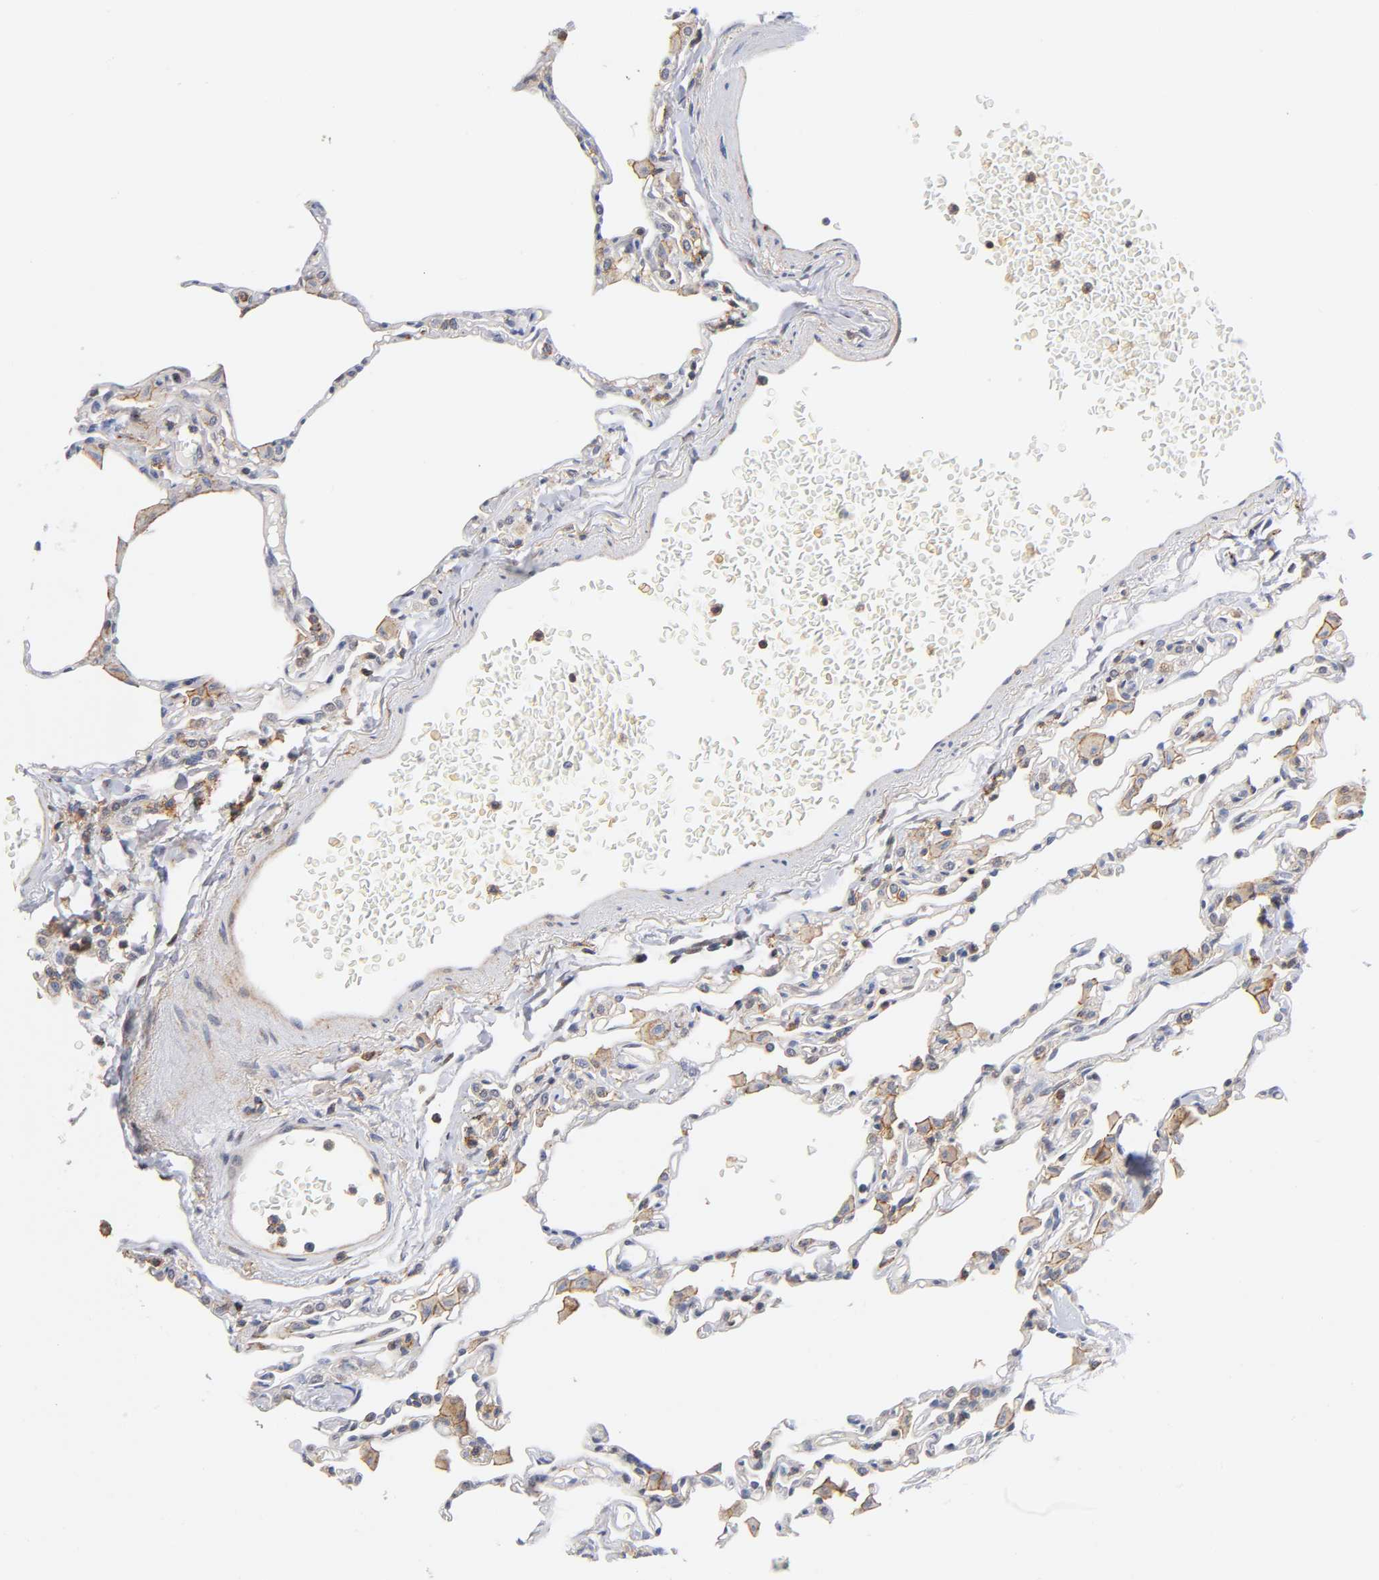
{"staining": {"intensity": "weak", "quantity": "<25%", "location": "cytoplasmic/membranous"}, "tissue": "lung", "cell_type": "Alveolar cells", "image_type": "normal", "snomed": [{"axis": "morphology", "description": "Normal tissue, NOS"}, {"axis": "topography", "description": "Lung"}], "caption": "A high-resolution image shows immunohistochemistry staining of benign lung, which exhibits no significant staining in alveolar cells.", "gene": "ANXA7", "patient": {"sex": "female", "age": 49}}